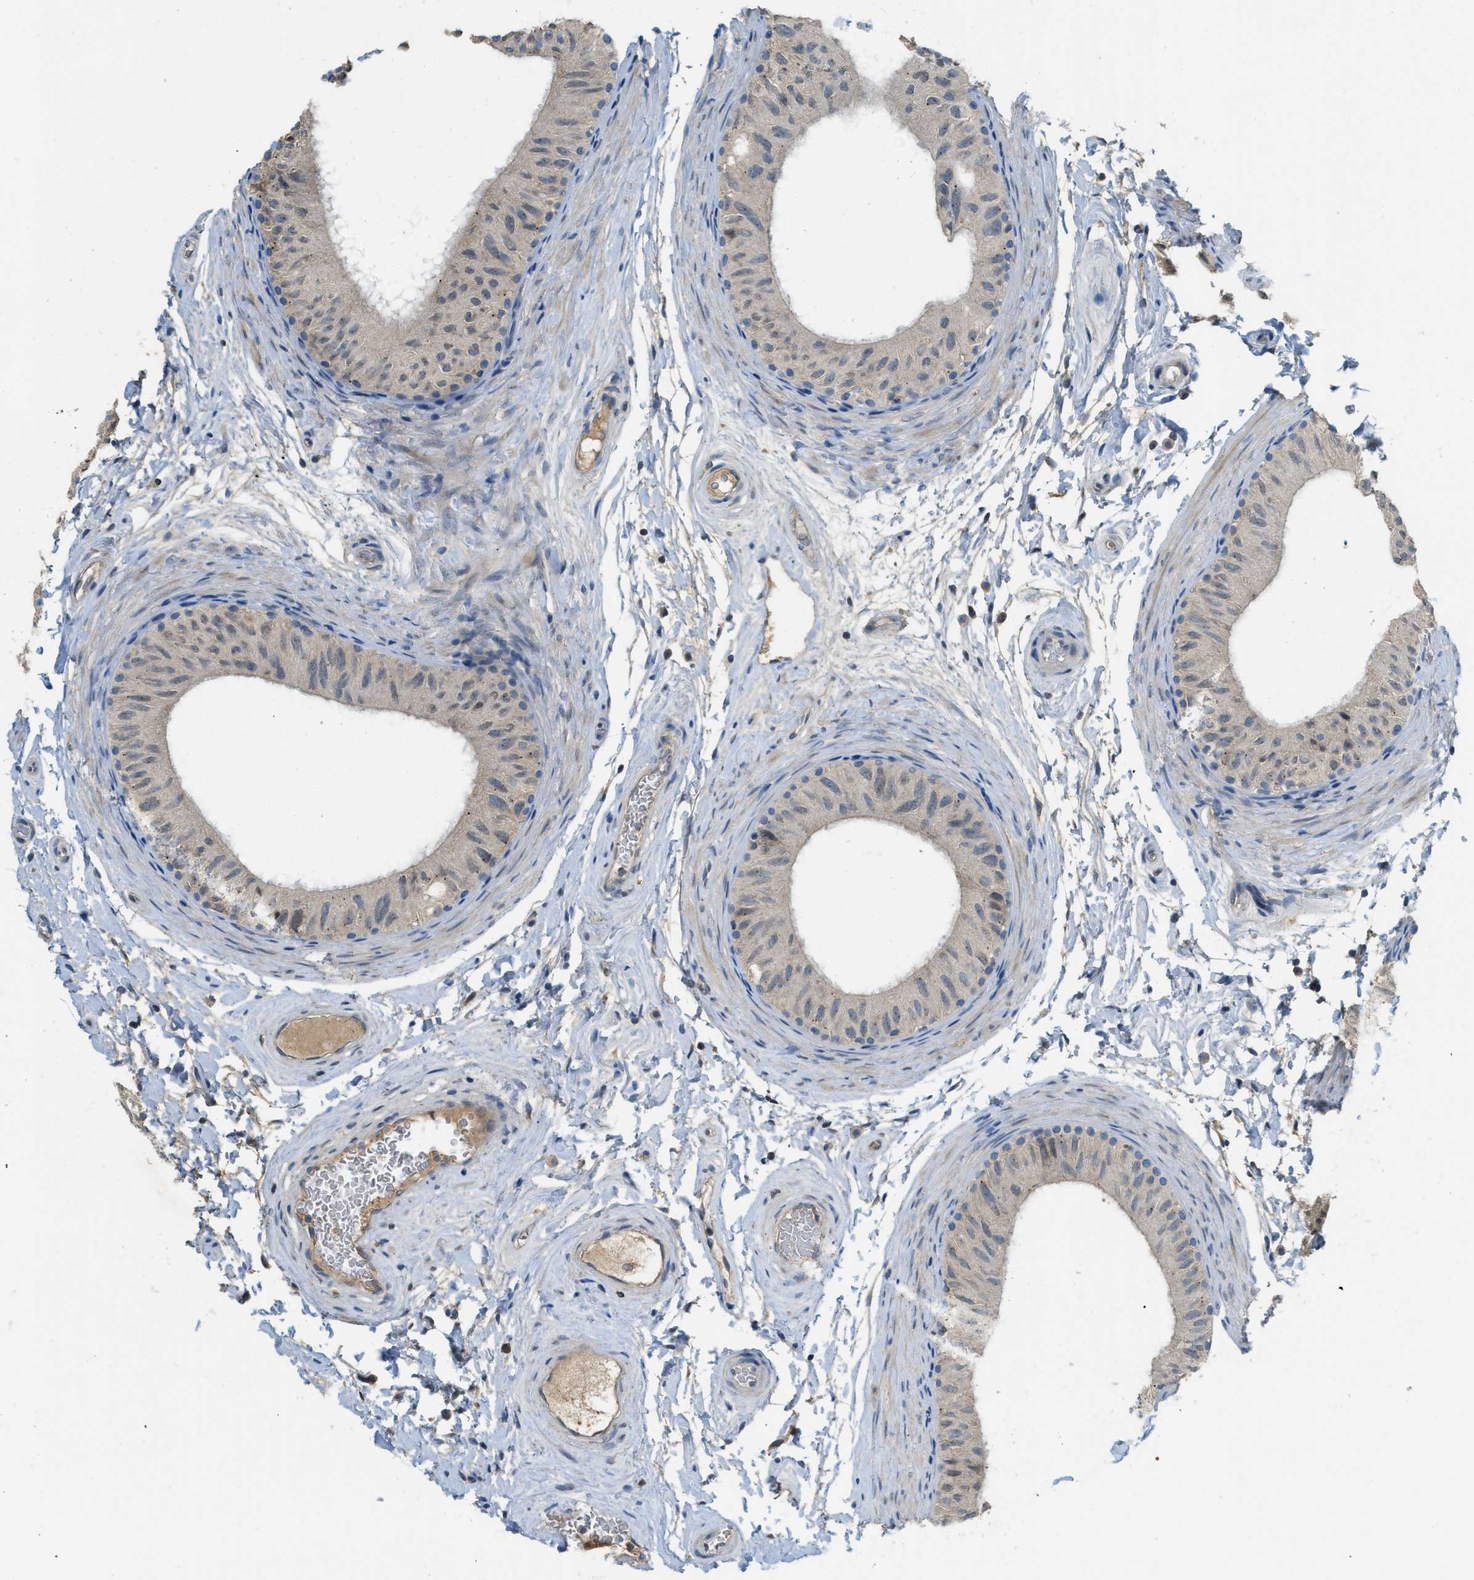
{"staining": {"intensity": "weak", "quantity": "<25%", "location": "cytoplasmic/membranous"}, "tissue": "epididymis", "cell_type": "Glandular cells", "image_type": "normal", "snomed": [{"axis": "morphology", "description": "Normal tissue, NOS"}, {"axis": "topography", "description": "Epididymis"}], "caption": "Immunohistochemical staining of benign human epididymis exhibits no significant expression in glandular cells.", "gene": "MIS18A", "patient": {"sex": "male", "age": 34}}